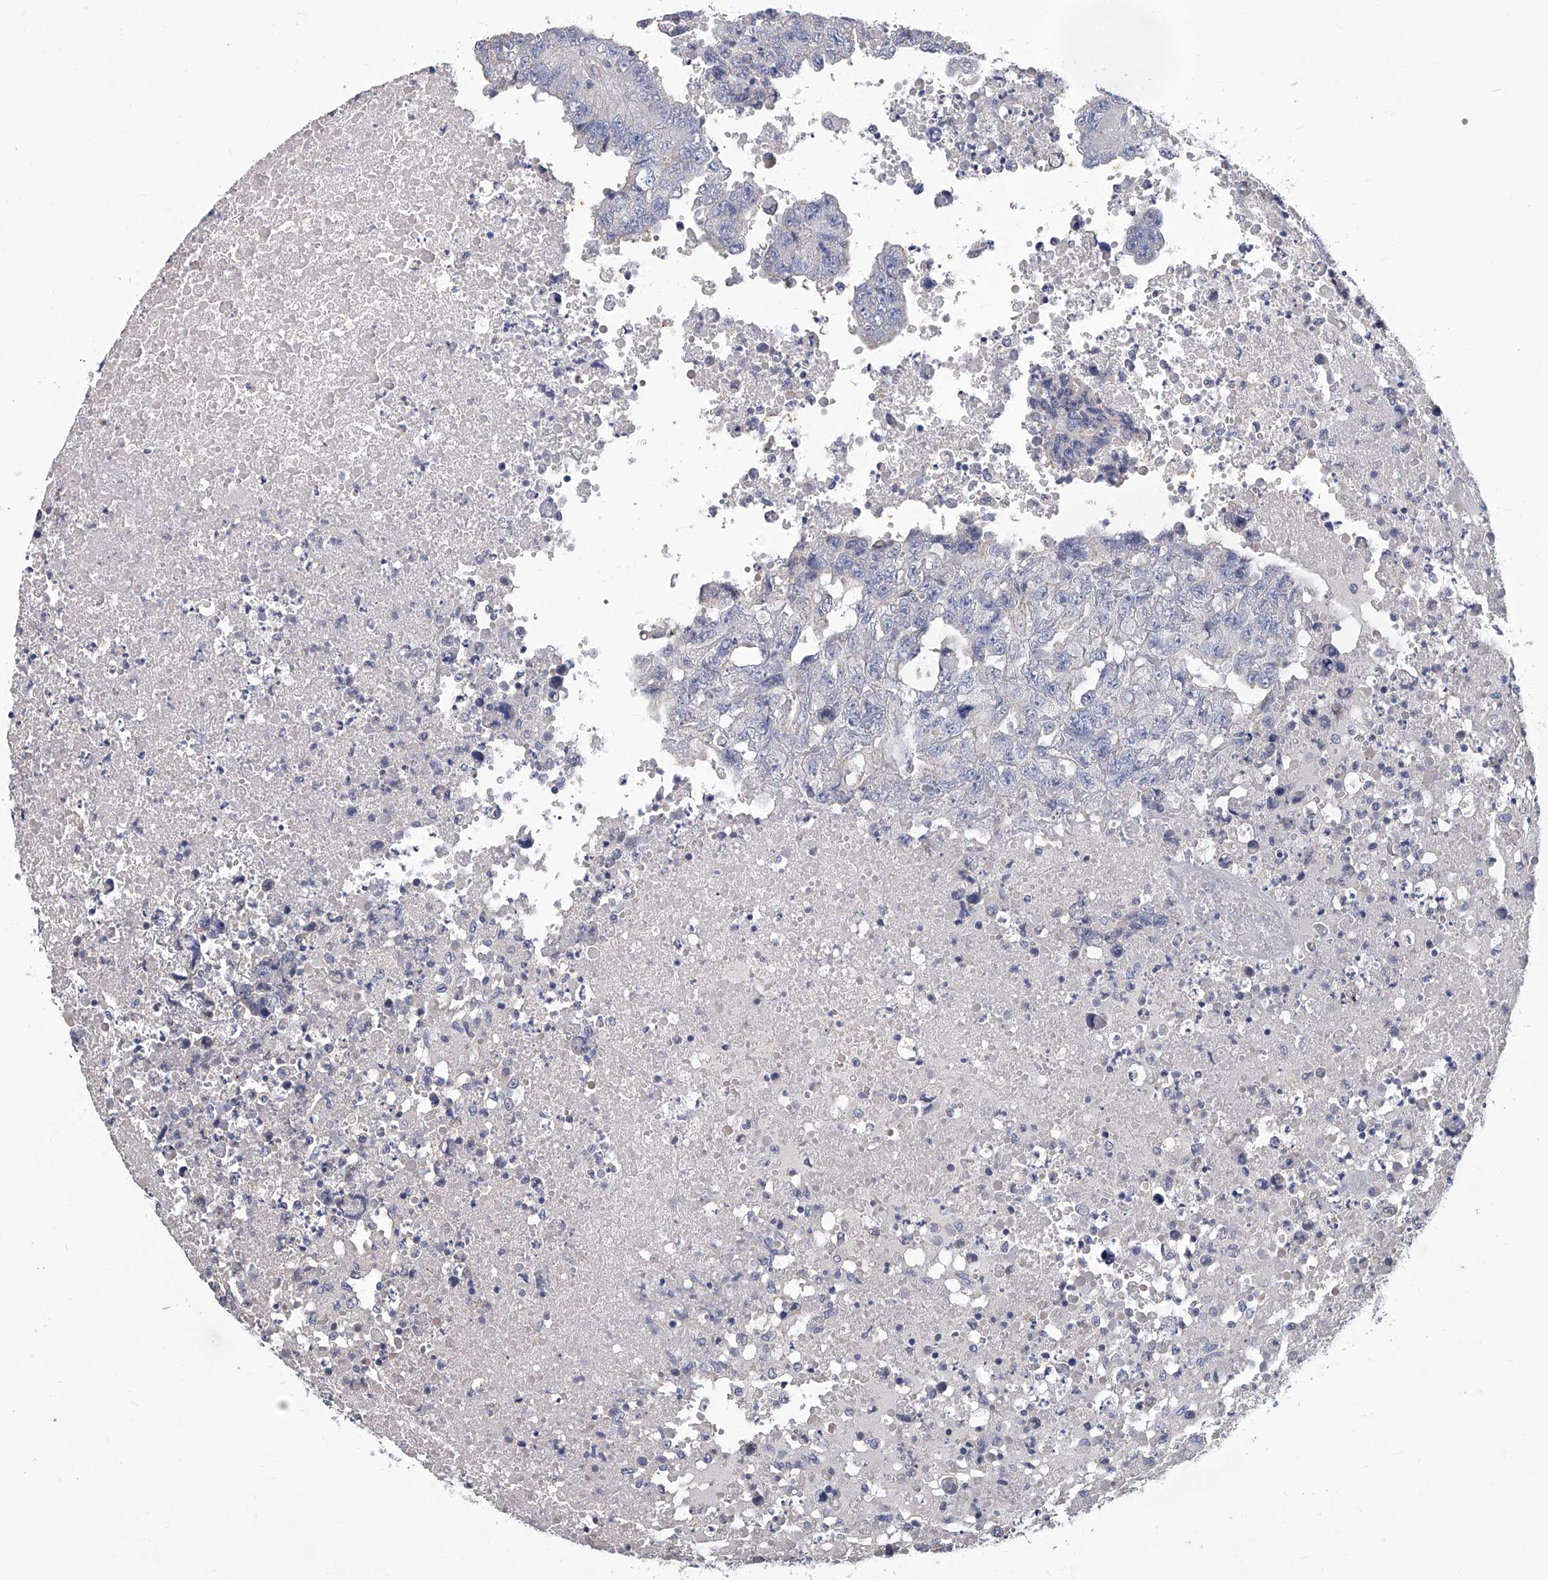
{"staining": {"intensity": "negative", "quantity": "none", "location": "none"}, "tissue": "testis cancer", "cell_type": "Tumor cells", "image_type": "cancer", "snomed": [{"axis": "morphology", "description": "Necrosis, NOS"}, {"axis": "morphology", "description": "Carcinoma, Embryonal, NOS"}, {"axis": "topography", "description": "Testis"}], "caption": "Tumor cells show no significant expression in testis cancer.", "gene": "TGFBR1", "patient": {"sex": "male", "age": 19}}